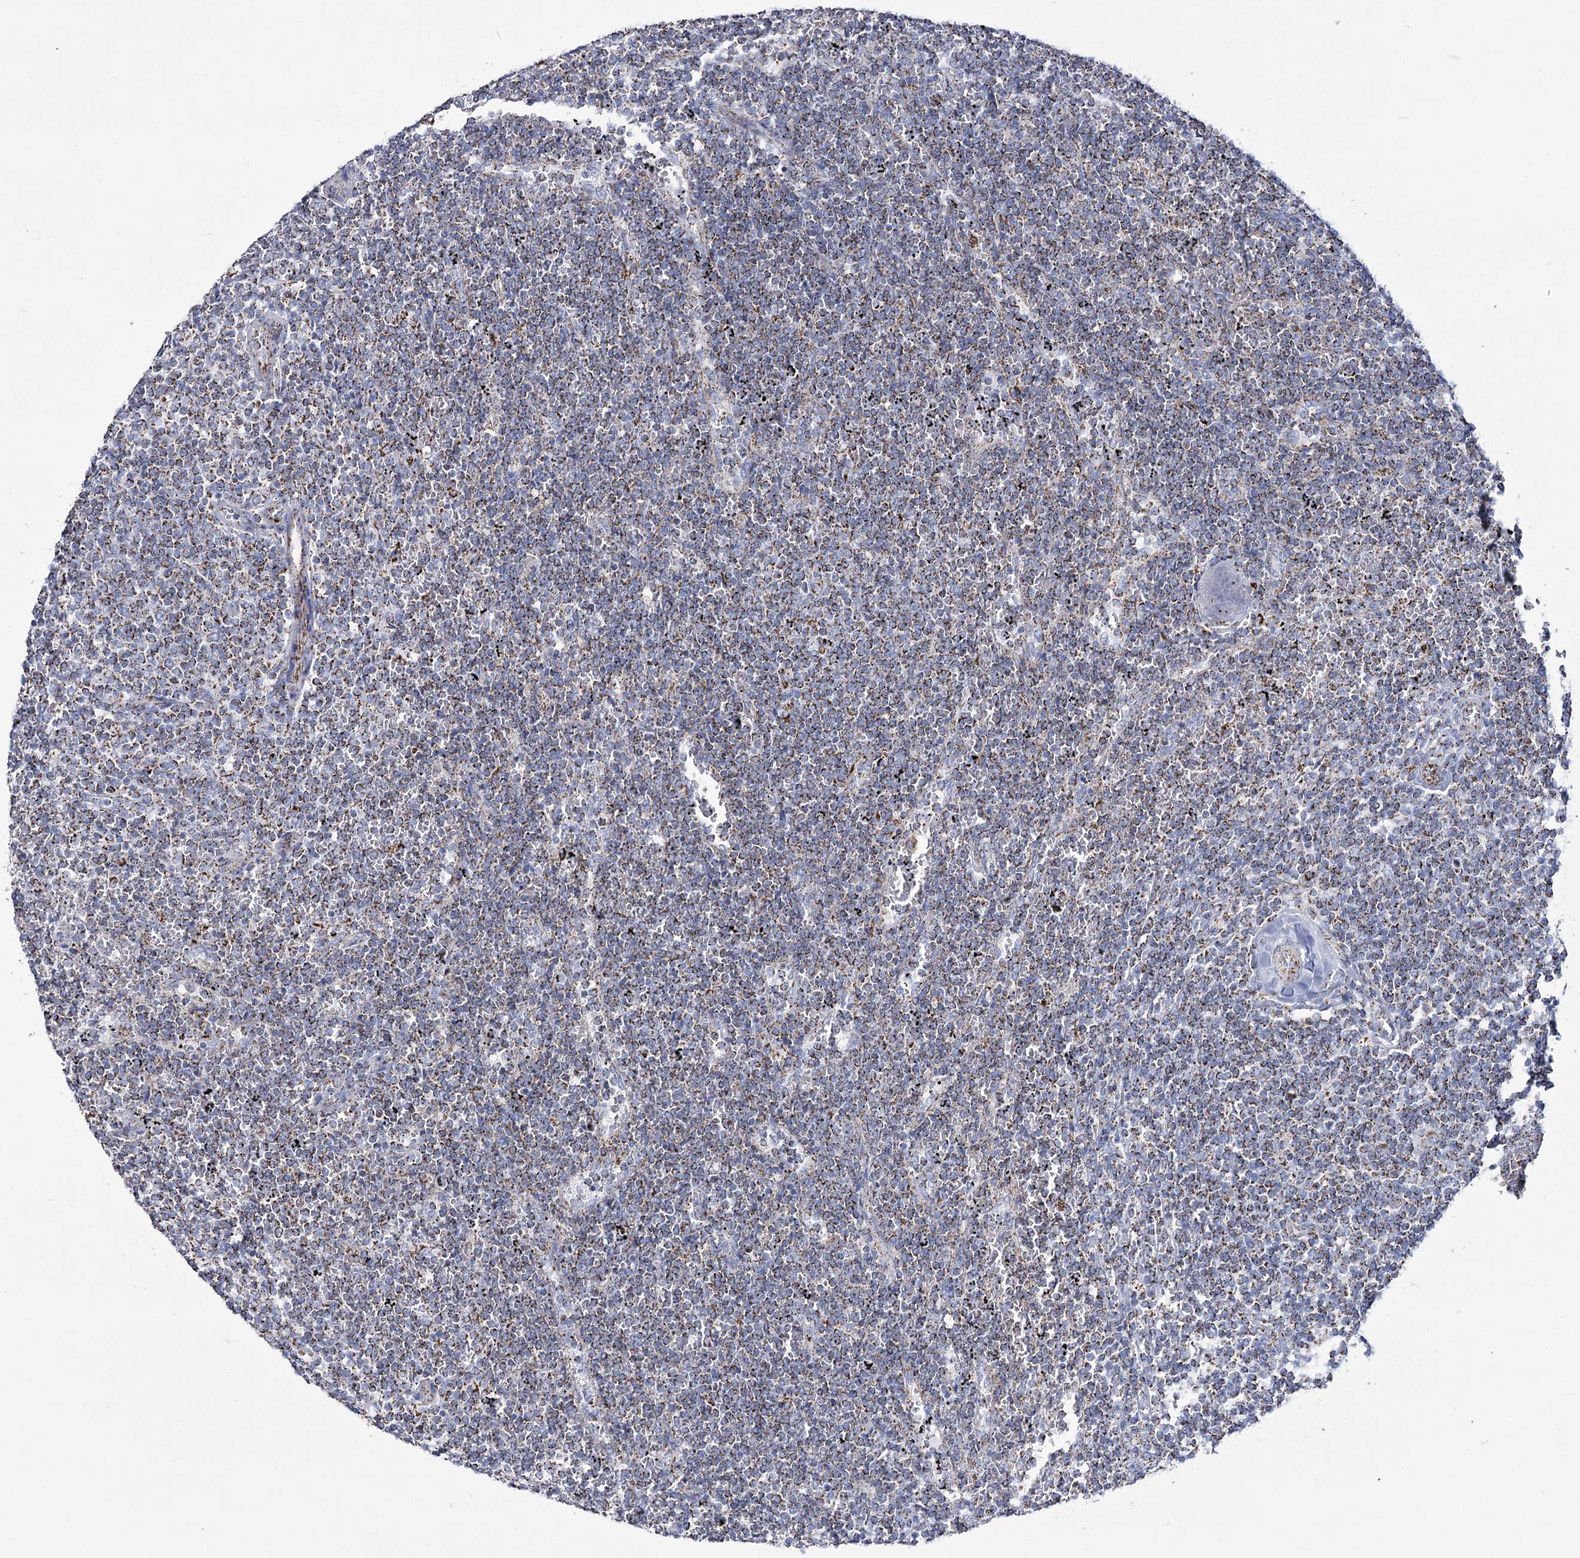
{"staining": {"intensity": "moderate", "quantity": ">75%", "location": "cytoplasmic/membranous"}, "tissue": "lymphoma", "cell_type": "Tumor cells", "image_type": "cancer", "snomed": [{"axis": "morphology", "description": "Malignant lymphoma, non-Hodgkin's type, Low grade"}, {"axis": "topography", "description": "Spleen"}], "caption": "Immunohistochemistry (DAB (3,3'-diaminobenzidine)) staining of human low-grade malignant lymphoma, non-Hodgkin's type displays moderate cytoplasmic/membranous protein staining in about >75% of tumor cells.", "gene": "PDHB", "patient": {"sex": "female", "age": 50}}